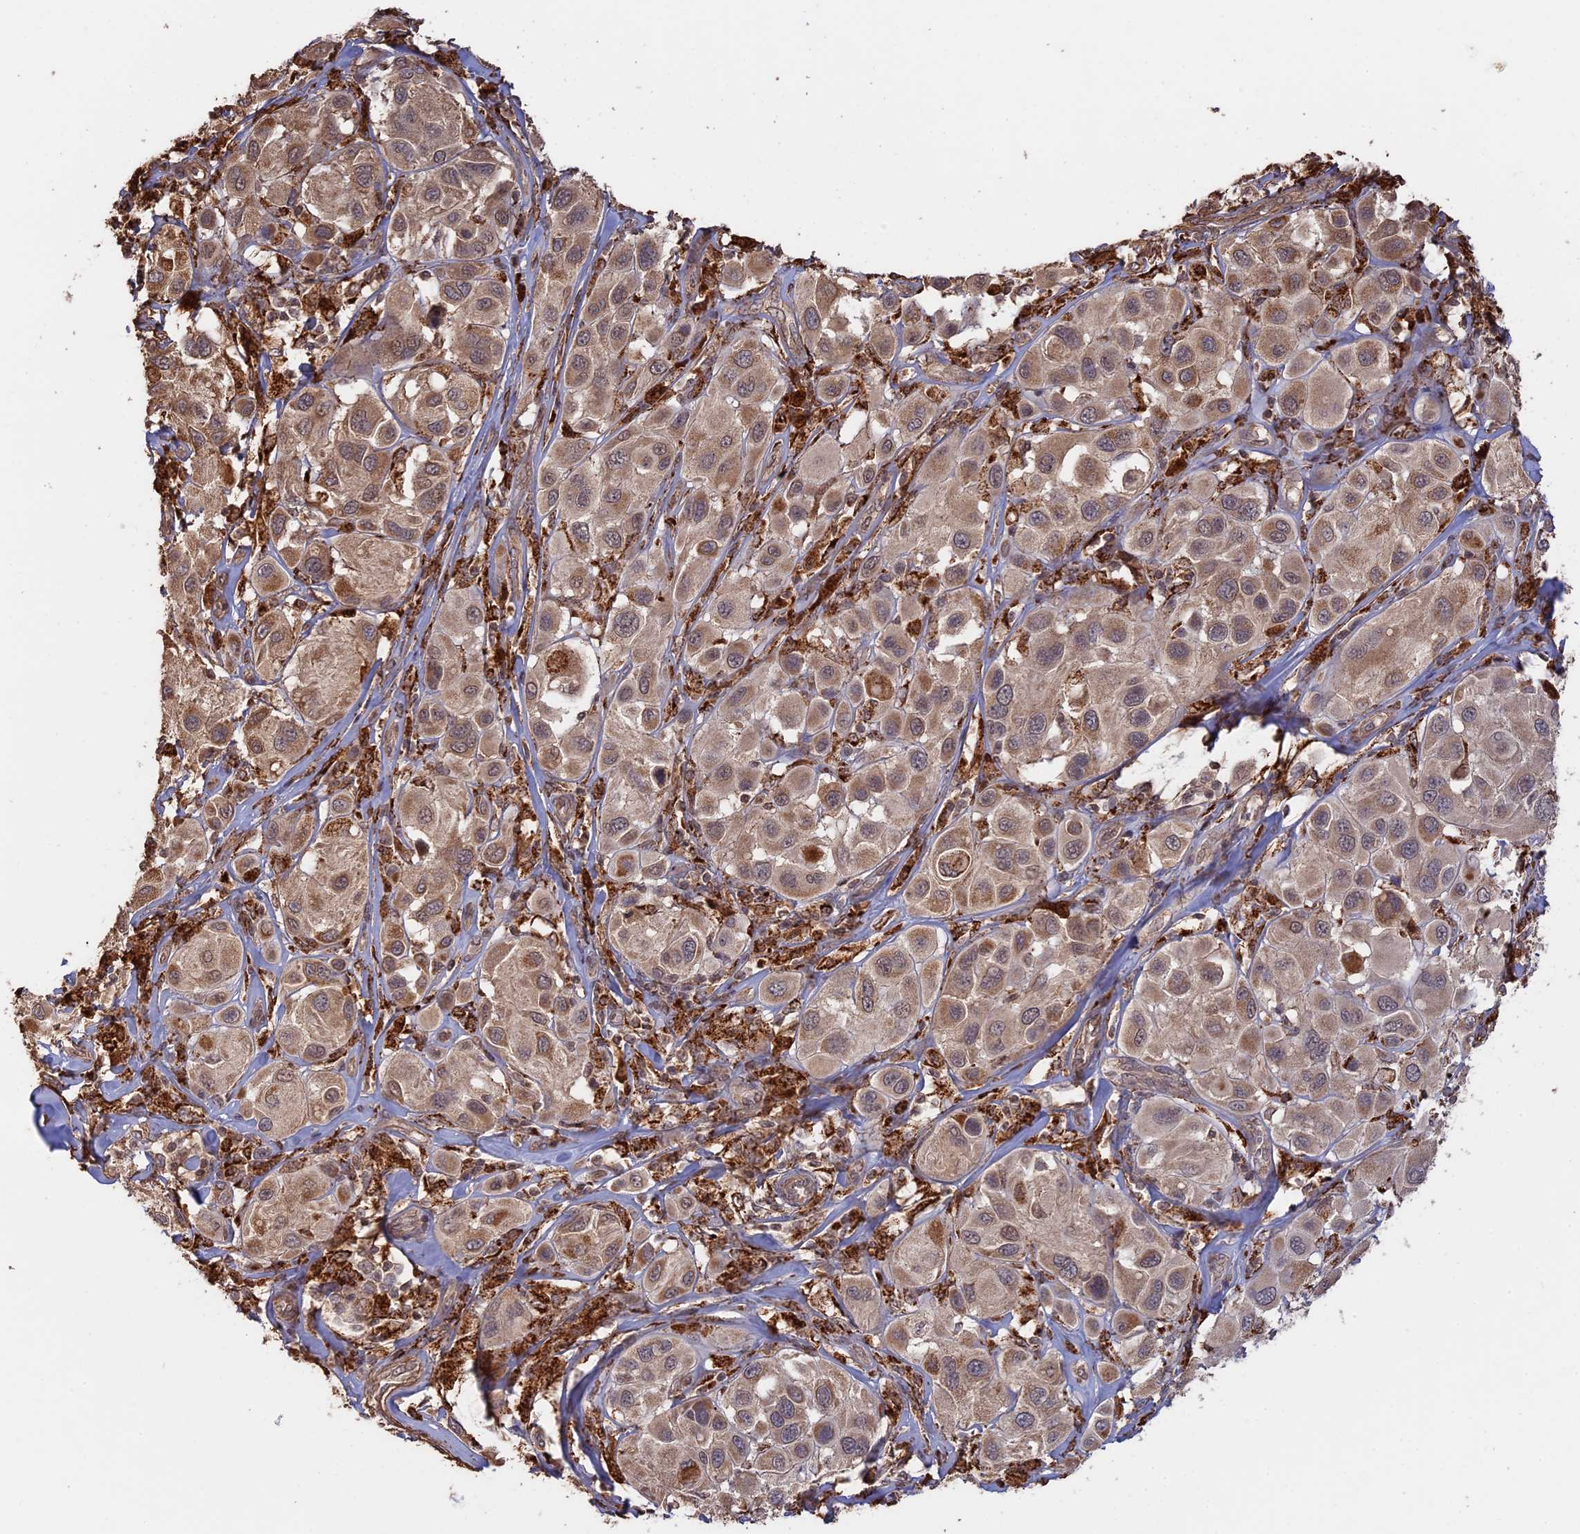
{"staining": {"intensity": "moderate", "quantity": ">75%", "location": "cytoplasmic/membranous,nuclear"}, "tissue": "melanoma", "cell_type": "Tumor cells", "image_type": "cancer", "snomed": [{"axis": "morphology", "description": "Malignant melanoma, Metastatic site"}, {"axis": "topography", "description": "Skin"}], "caption": "Immunohistochemistry (IHC) staining of melanoma, which reveals medium levels of moderate cytoplasmic/membranous and nuclear expression in about >75% of tumor cells indicating moderate cytoplasmic/membranous and nuclear protein staining. The staining was performed using DAB (brown) for protein detection and nuclei were counterstained in hematoxylin (blue).", "gene": "FAM210B", "patient": {"sex": "male", "age": 41}}